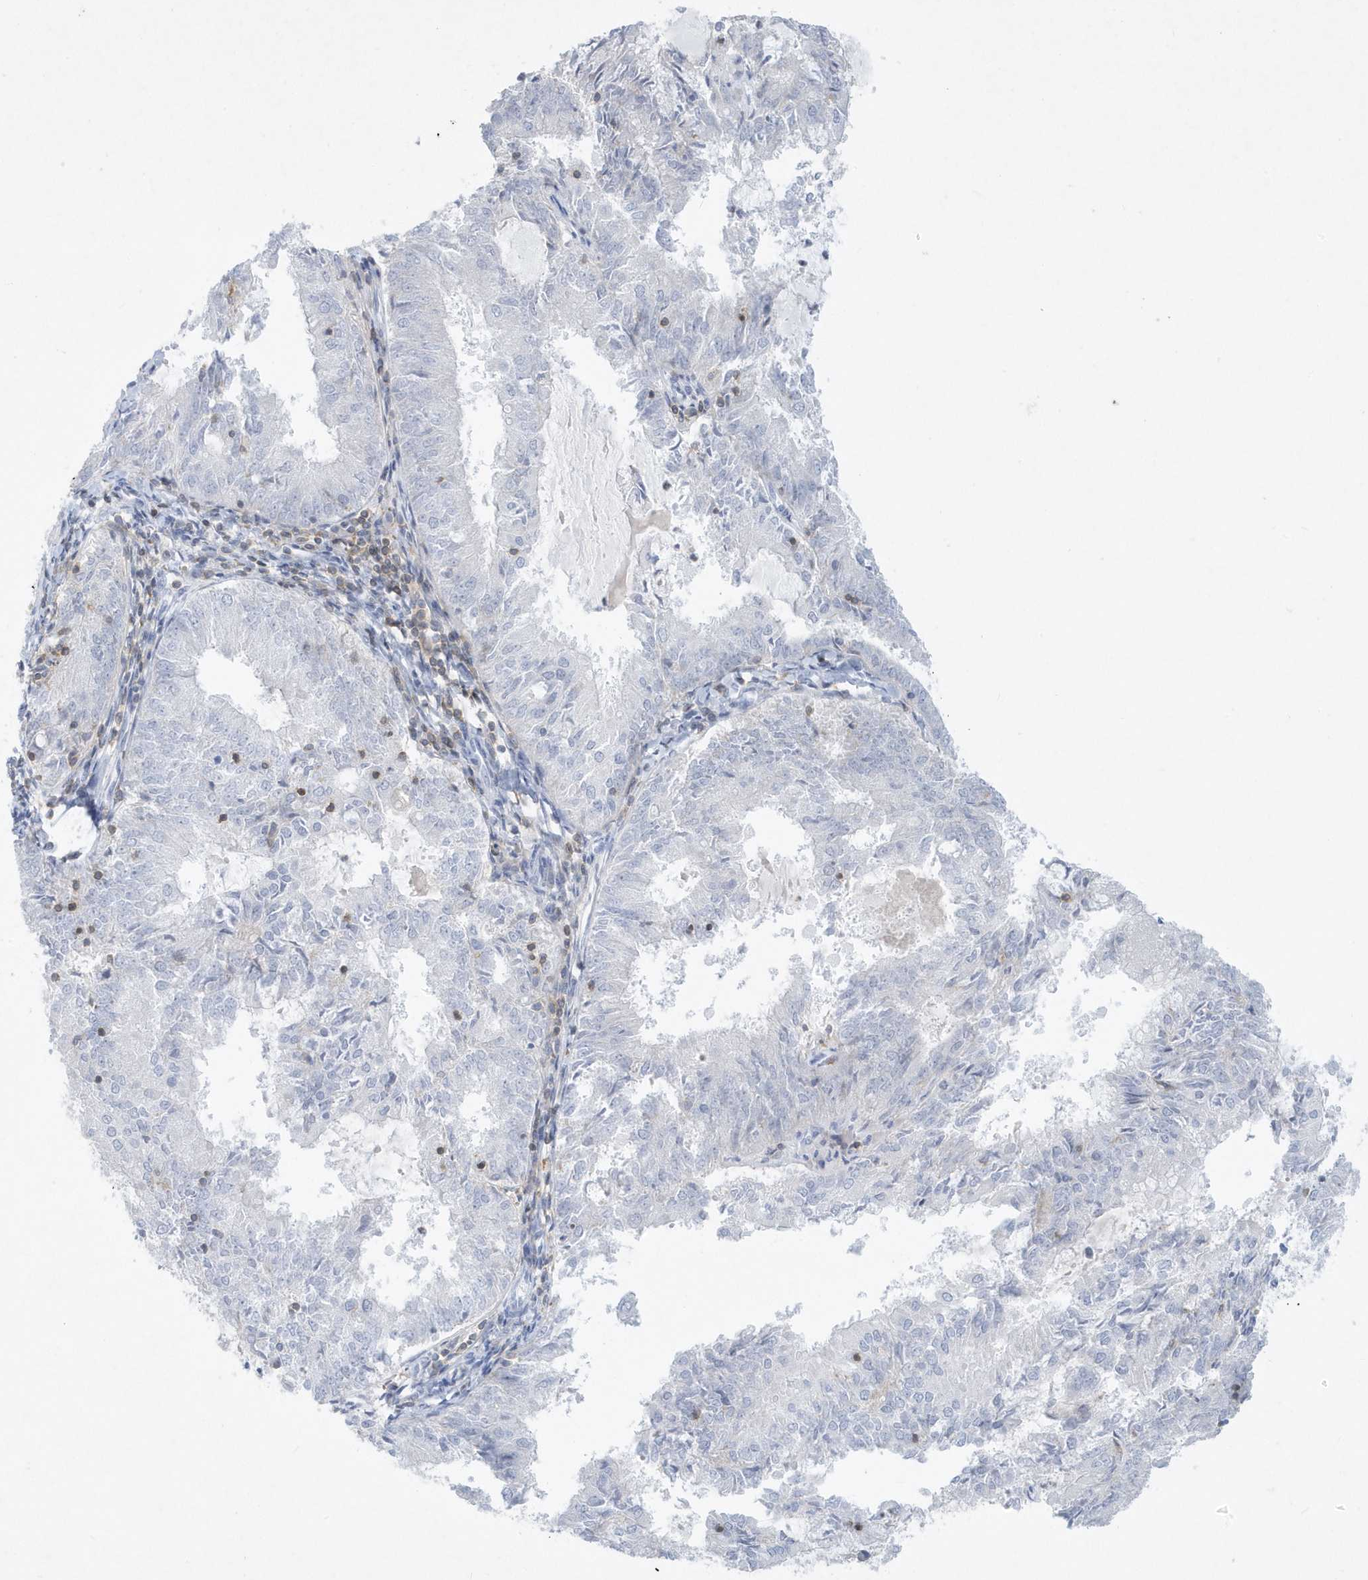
{"staining": {"intensity": "negative", "quantity": "none", "location": "none"}, "tissue": "endometrial cancer", "cell_type": "Tumor cells", "image_type": "cancer", "snomed": [{"axis": "morphology", "description": "Adenocarcinoma, NOS"}, {"axis": "topography", "description": "Endometrium"}], "caption": "Immunohistochemistry micrograph of human endometrial adenocarcinoma stained for a protein (brown), which displays no staining in tumor cells. Brightfield microscopy of immunohistochemistry stained with DAB (brown) and hematoxylin (blue), captured at high magnification.", "gene": "PSD4", "patient": {"sex": "female", "age": 57}}